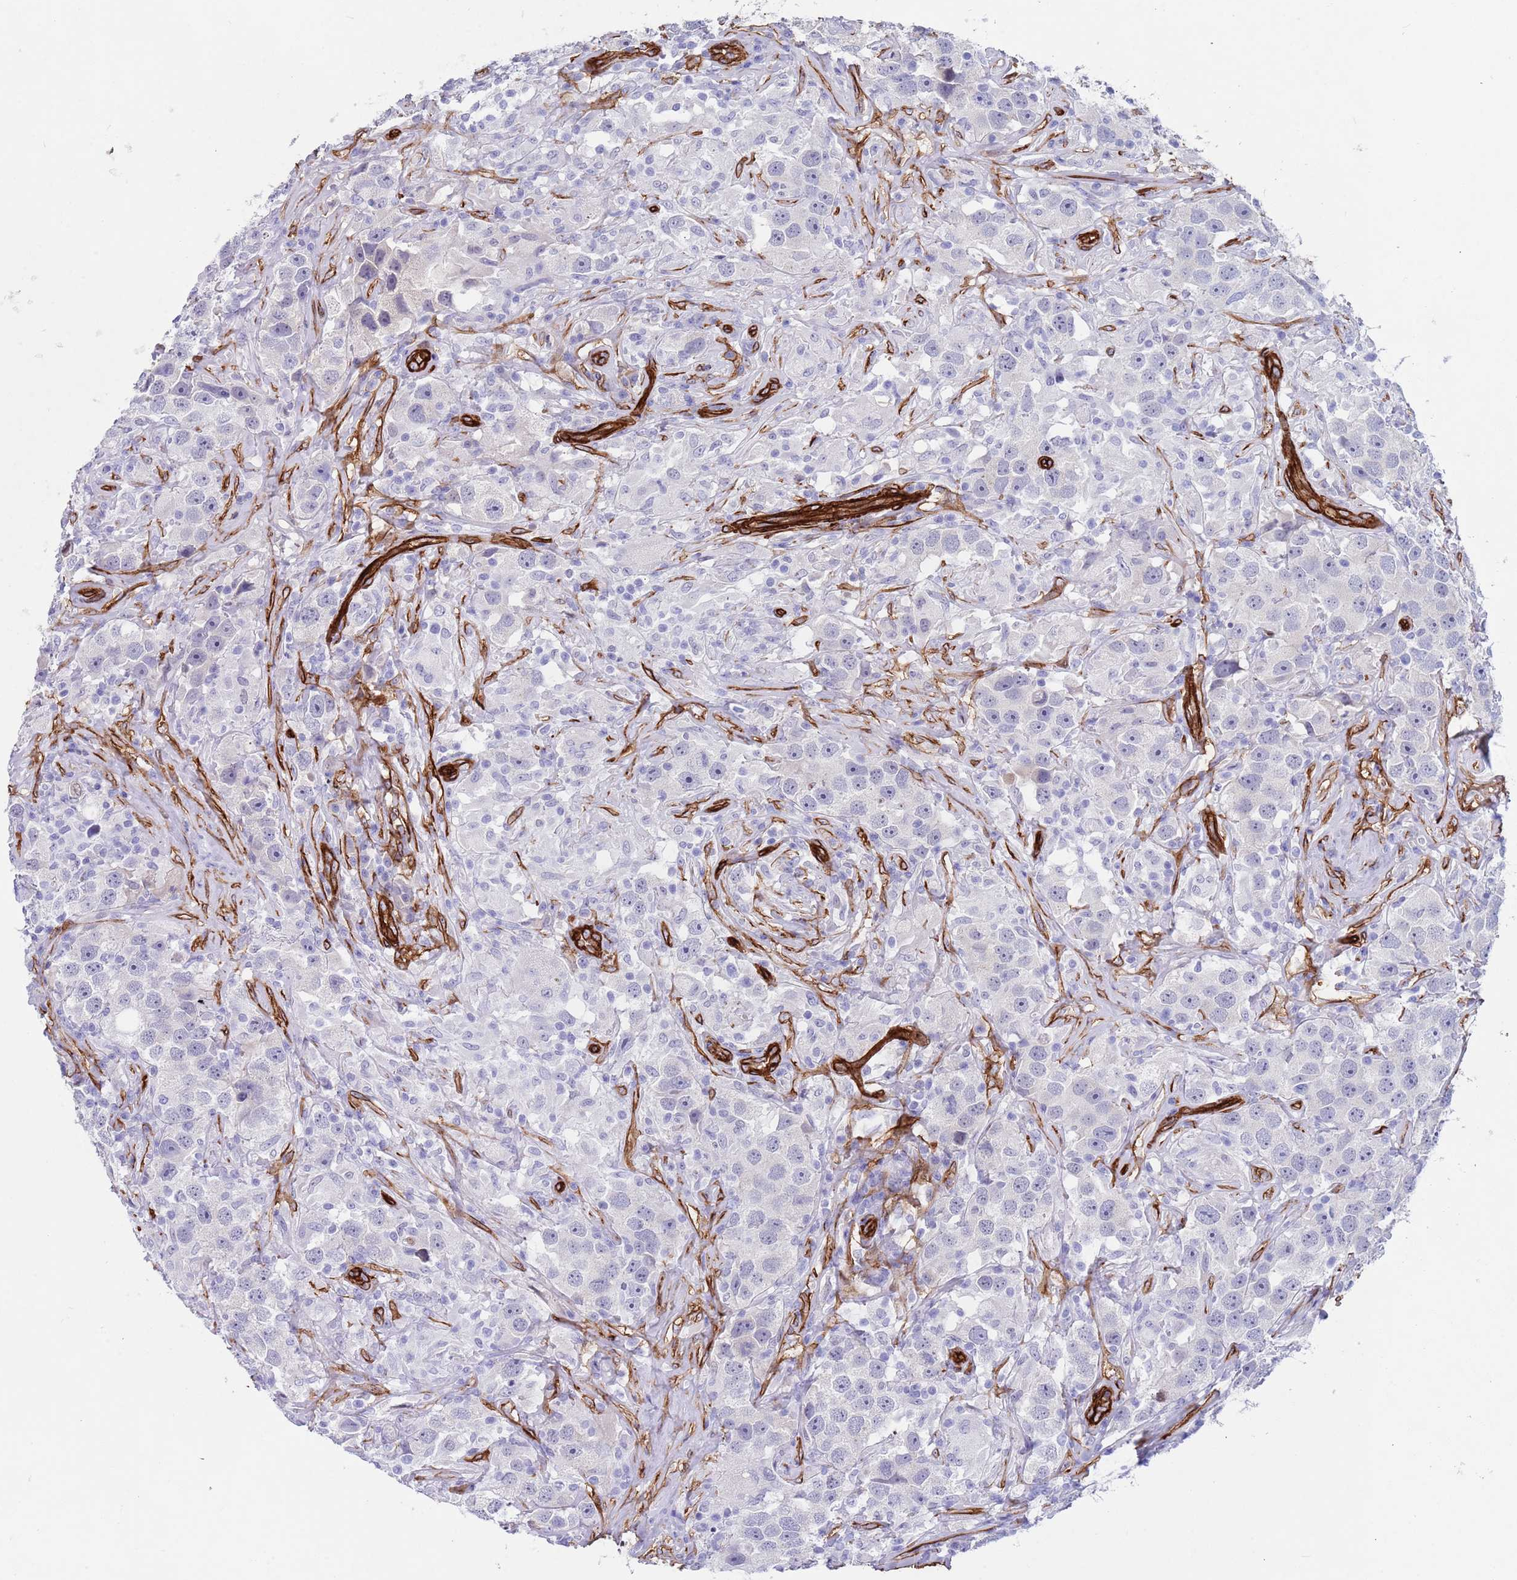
{"staining": {"intensity": "negative", "quantity": "none", "location": "none"}, "tissue": "testis cancer", "cell_type": "Tumor cells", "image_type": "cancer", "snomed": [{"axis": "morphology", "description": "Seminoma, NOS"}, {"axis": "topography", "description": "Testis"}], "caption": "This histopathology image is of testis seminoma stained with immunohistochemistry to label a protein in brown with the nuclei are counter-stained blue. There is no positivity in tumor cells.", "gene": "CAV2", "patient": {"sex": "male", "age": 49}}